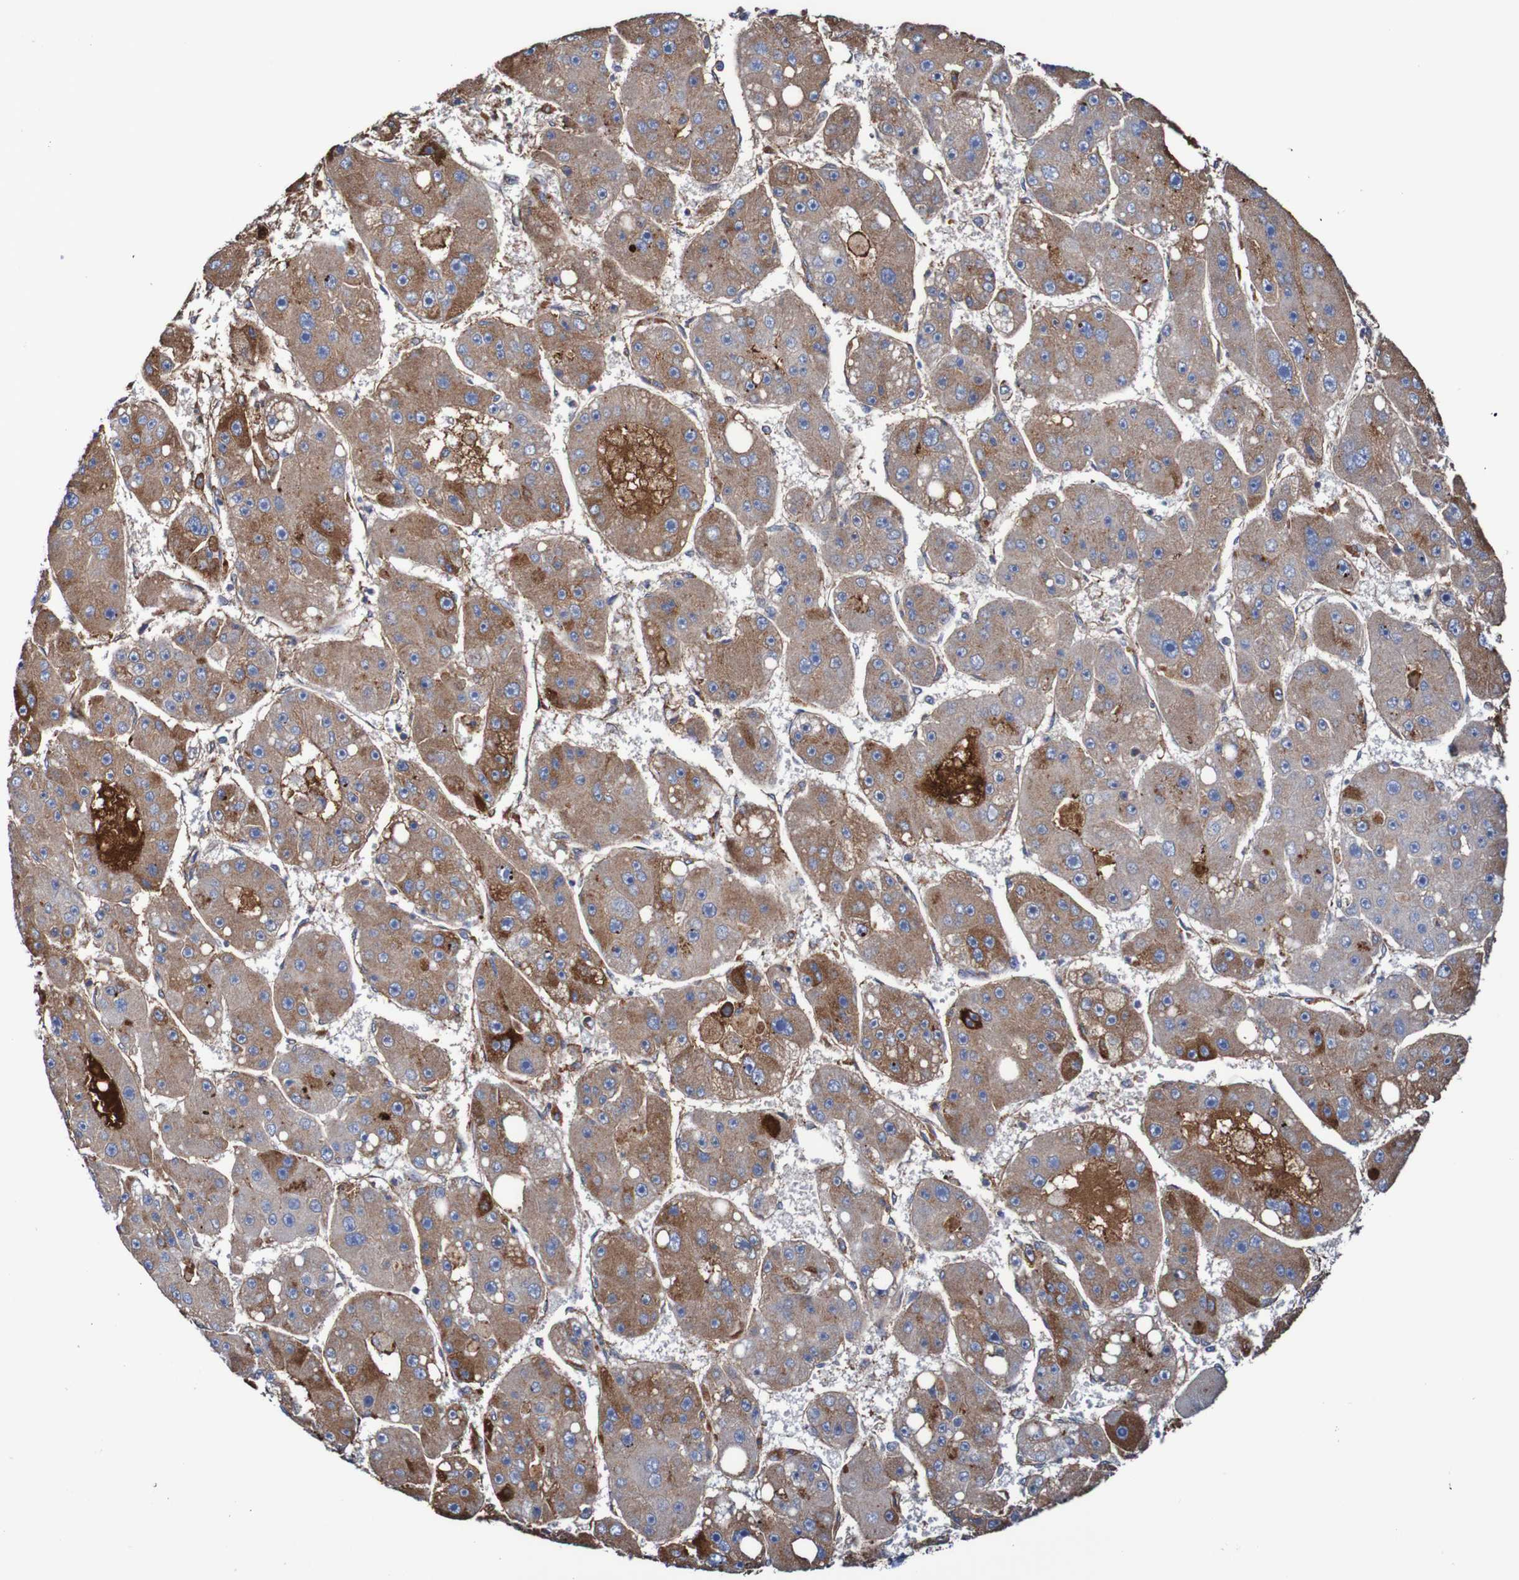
{"staining": {"intensity": "weak", "quantity": ">75%", "location": "cytoplasmic/membranous"}, "tissue": "liver cancer", "cell_type": "Tumor cells", "image_type": "cancer", "snomed": [{"axis": "morphology", "description": "Carcinoma, Hepatocellular, NOS"}, {"axis": "topography", "description": "Liver"}], "caption": "A low amount of weak cytoplasmic/membranous expression is appreciated in about >75% of tumor cells in liver cancer (hepatocellular carcinoma) tissue. (Stains: DAB (3,3'-diaminobenzidine) in brown, nuclei in blue, Microscopy: brightfield microscopy at high magnification).", "gene": "RIGI", "patient": {"sex": "female", "age": 61}}